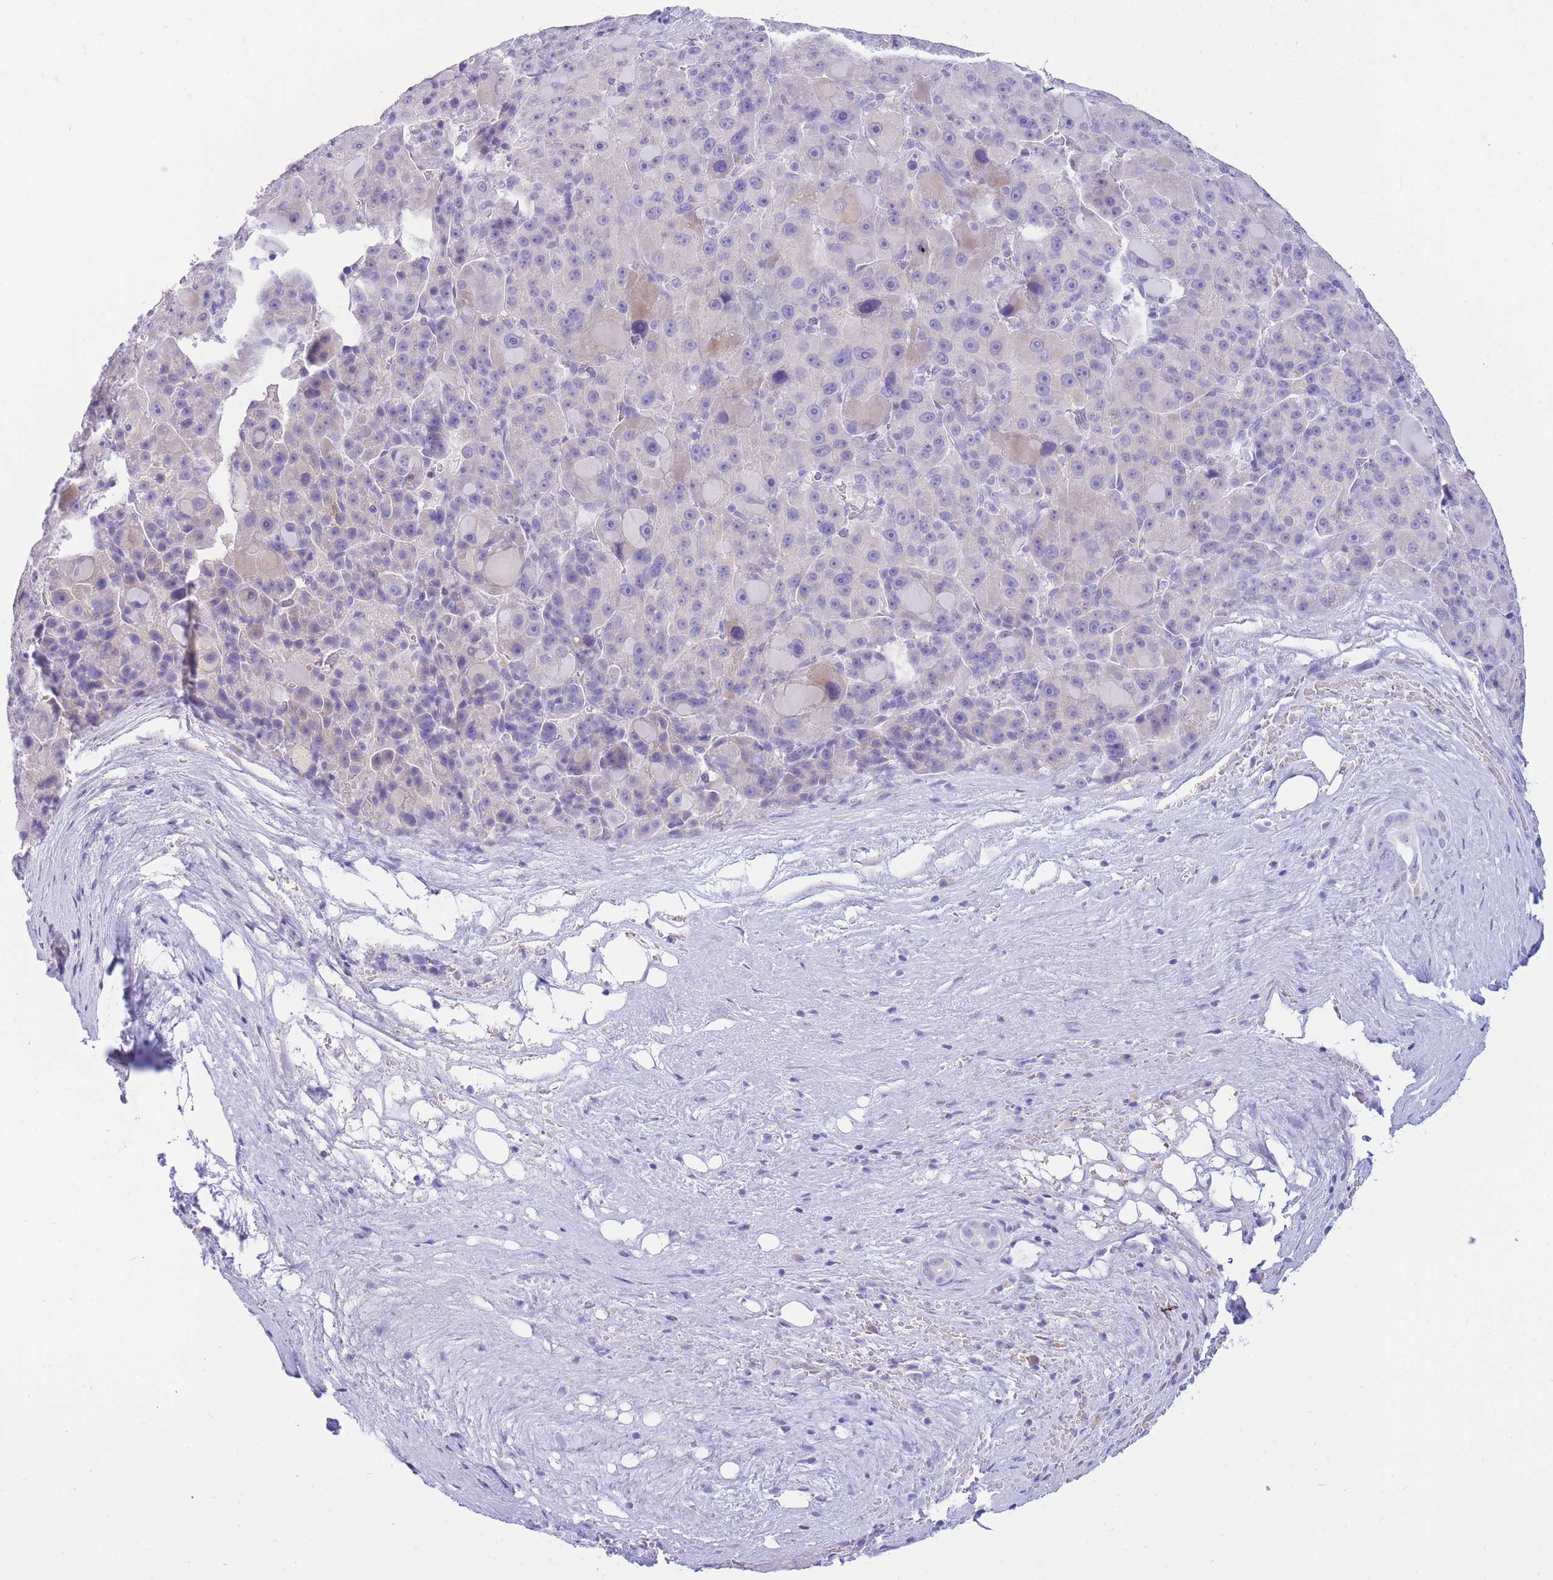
{"staining": {"intensity": "negative", "quantity": "none", "location": "none"}, "tissue": "liver cancer", "cell_type": "Tumor cells", "image_type": "cancer", "snomed": [{"axis": "morphology", "description": "Carcinoma, Hepatocellular, NOS"}, {"axis": "topography", "description": "Liver"}], "caption": "The micrograph exhibits no significant positivity in tumor cells of liver cancer.", "gene": "SSUH2", "patient": {"sex": "male", "age": 76}}